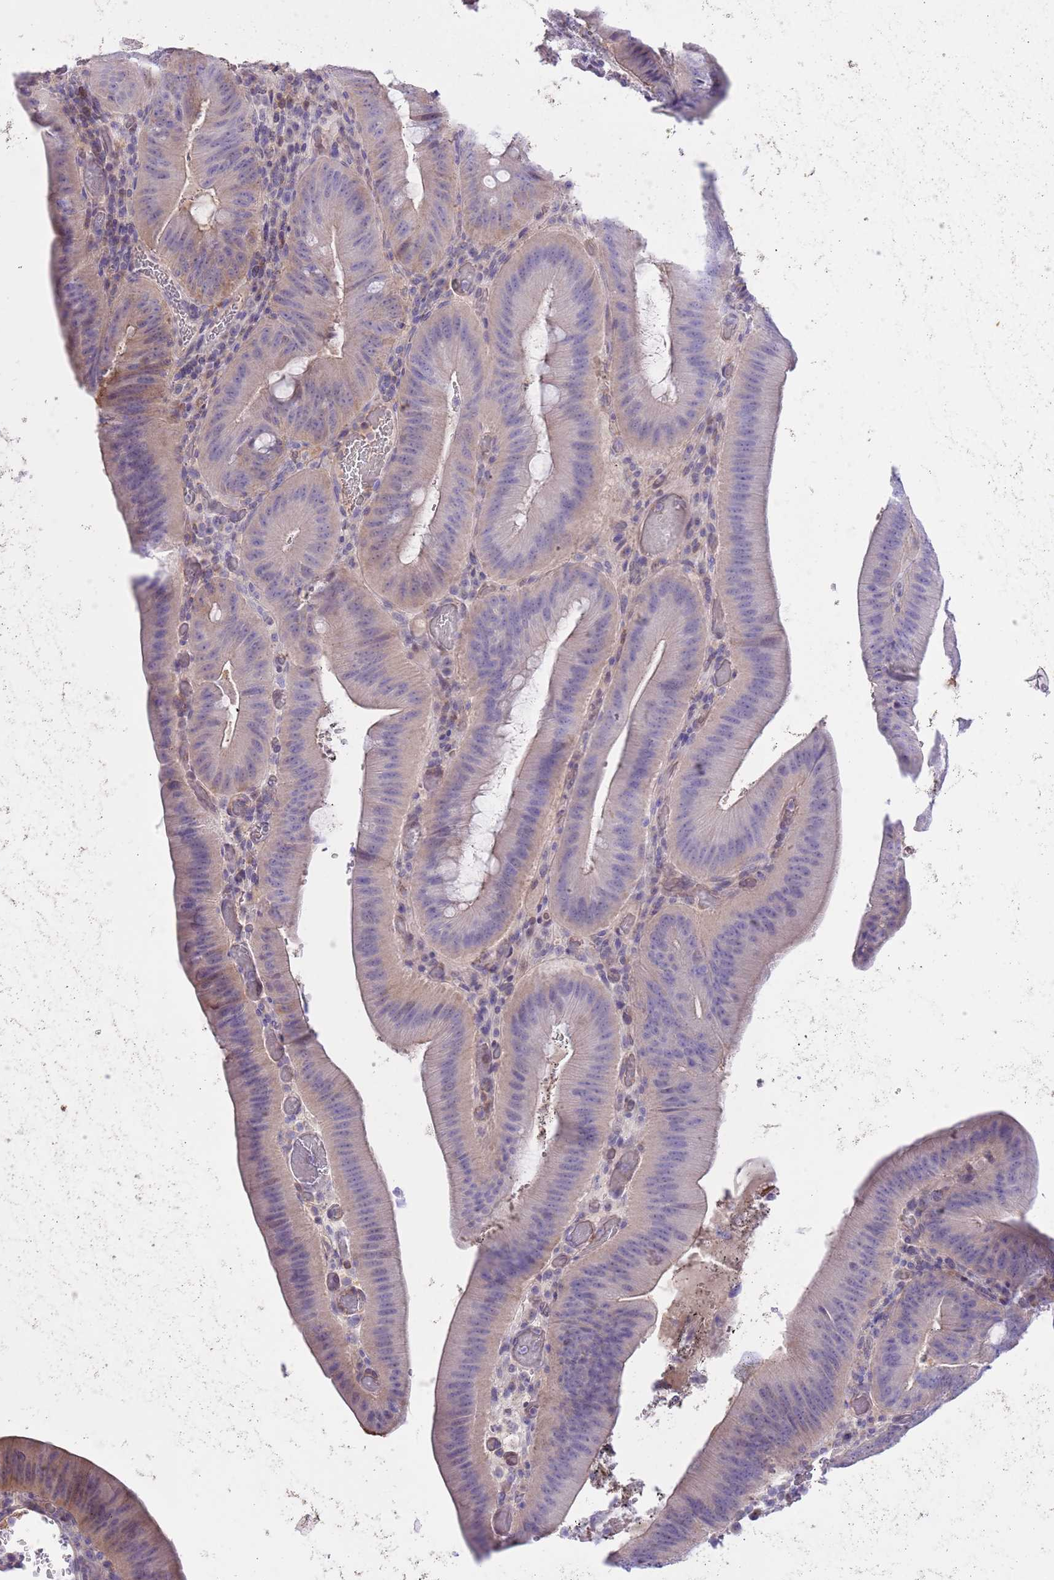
{"staining": {"intensity": "moderate", "quantity": "<25%", "location": "cytoplasmic/membranous"}, "tissue": "colorectal cancer", "cell_type": "Tumor cells", "image_type": "cancer", "snomed": [{"axis": "morphology", "description": "Adenocarcinoma, NOS"}, {"axis": "topography", "description": "Colon"}], "caption": "DAB (3,3'-diaminobenzidine) immunohistochemical staining of colorectal adenocarcinoma reveals moderate cytoplasmic/membranous protein expression in about <25% of tumor cells.", "gene": "PRR32", "patient": {"sex": "female", "age": 43}}